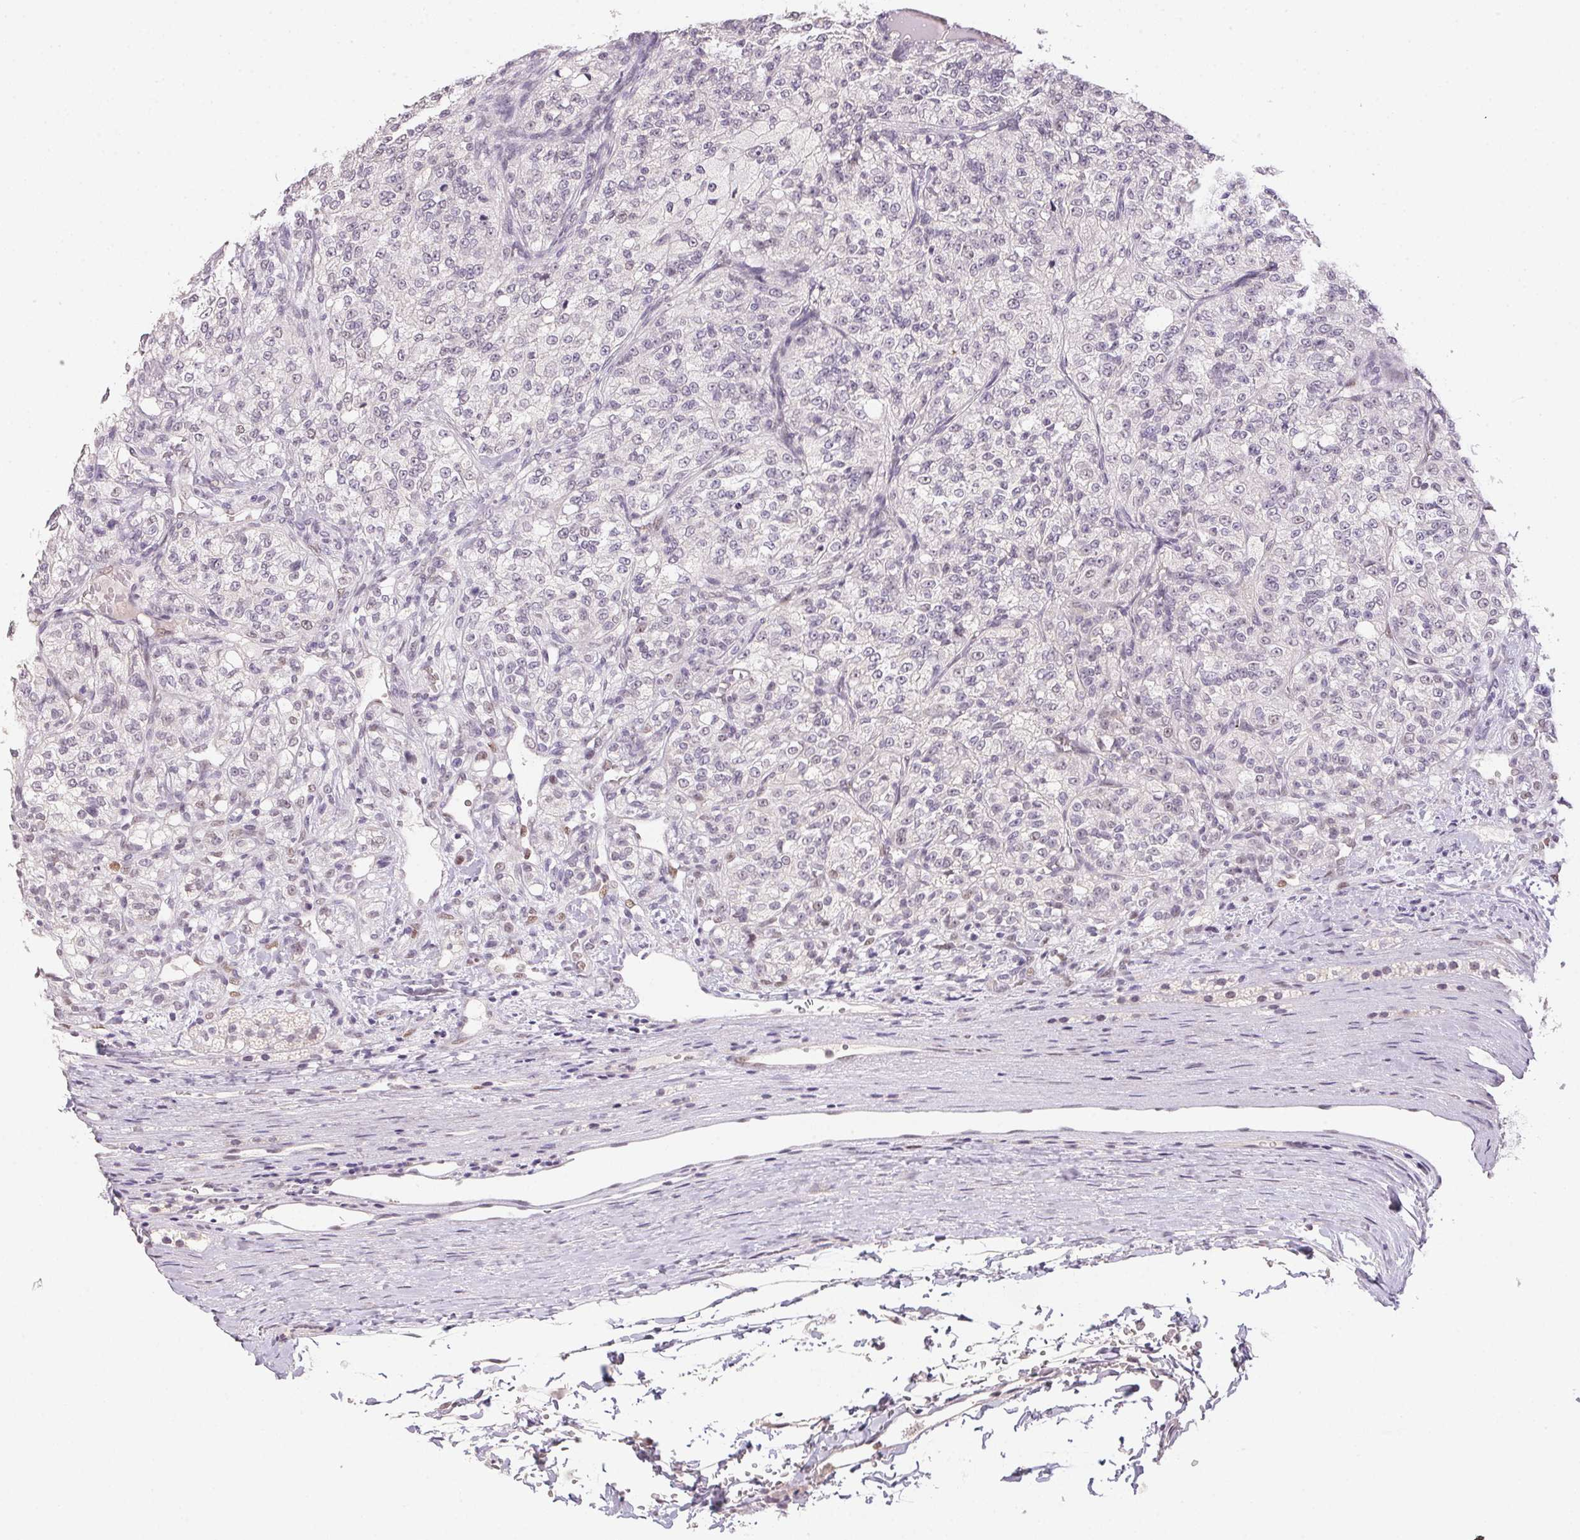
{"staining": {"intensity": "negative", "quantity": "none", "location": "none"}, "tissue": "renal cancer", "cell_type": "Tumor cells", "image_type": "cancer", "snomed": [{"axis": "morphology", "description": "Adenocarcinoma, NOS"}, {"axis": "topography", "description": "Kidney"}], "caption": "Human renal cancer stained for a protein using IHC reveals no staining in tumor cells.", "gene": "POLR3G", "patient": {"sex": "female", "age": 63}}